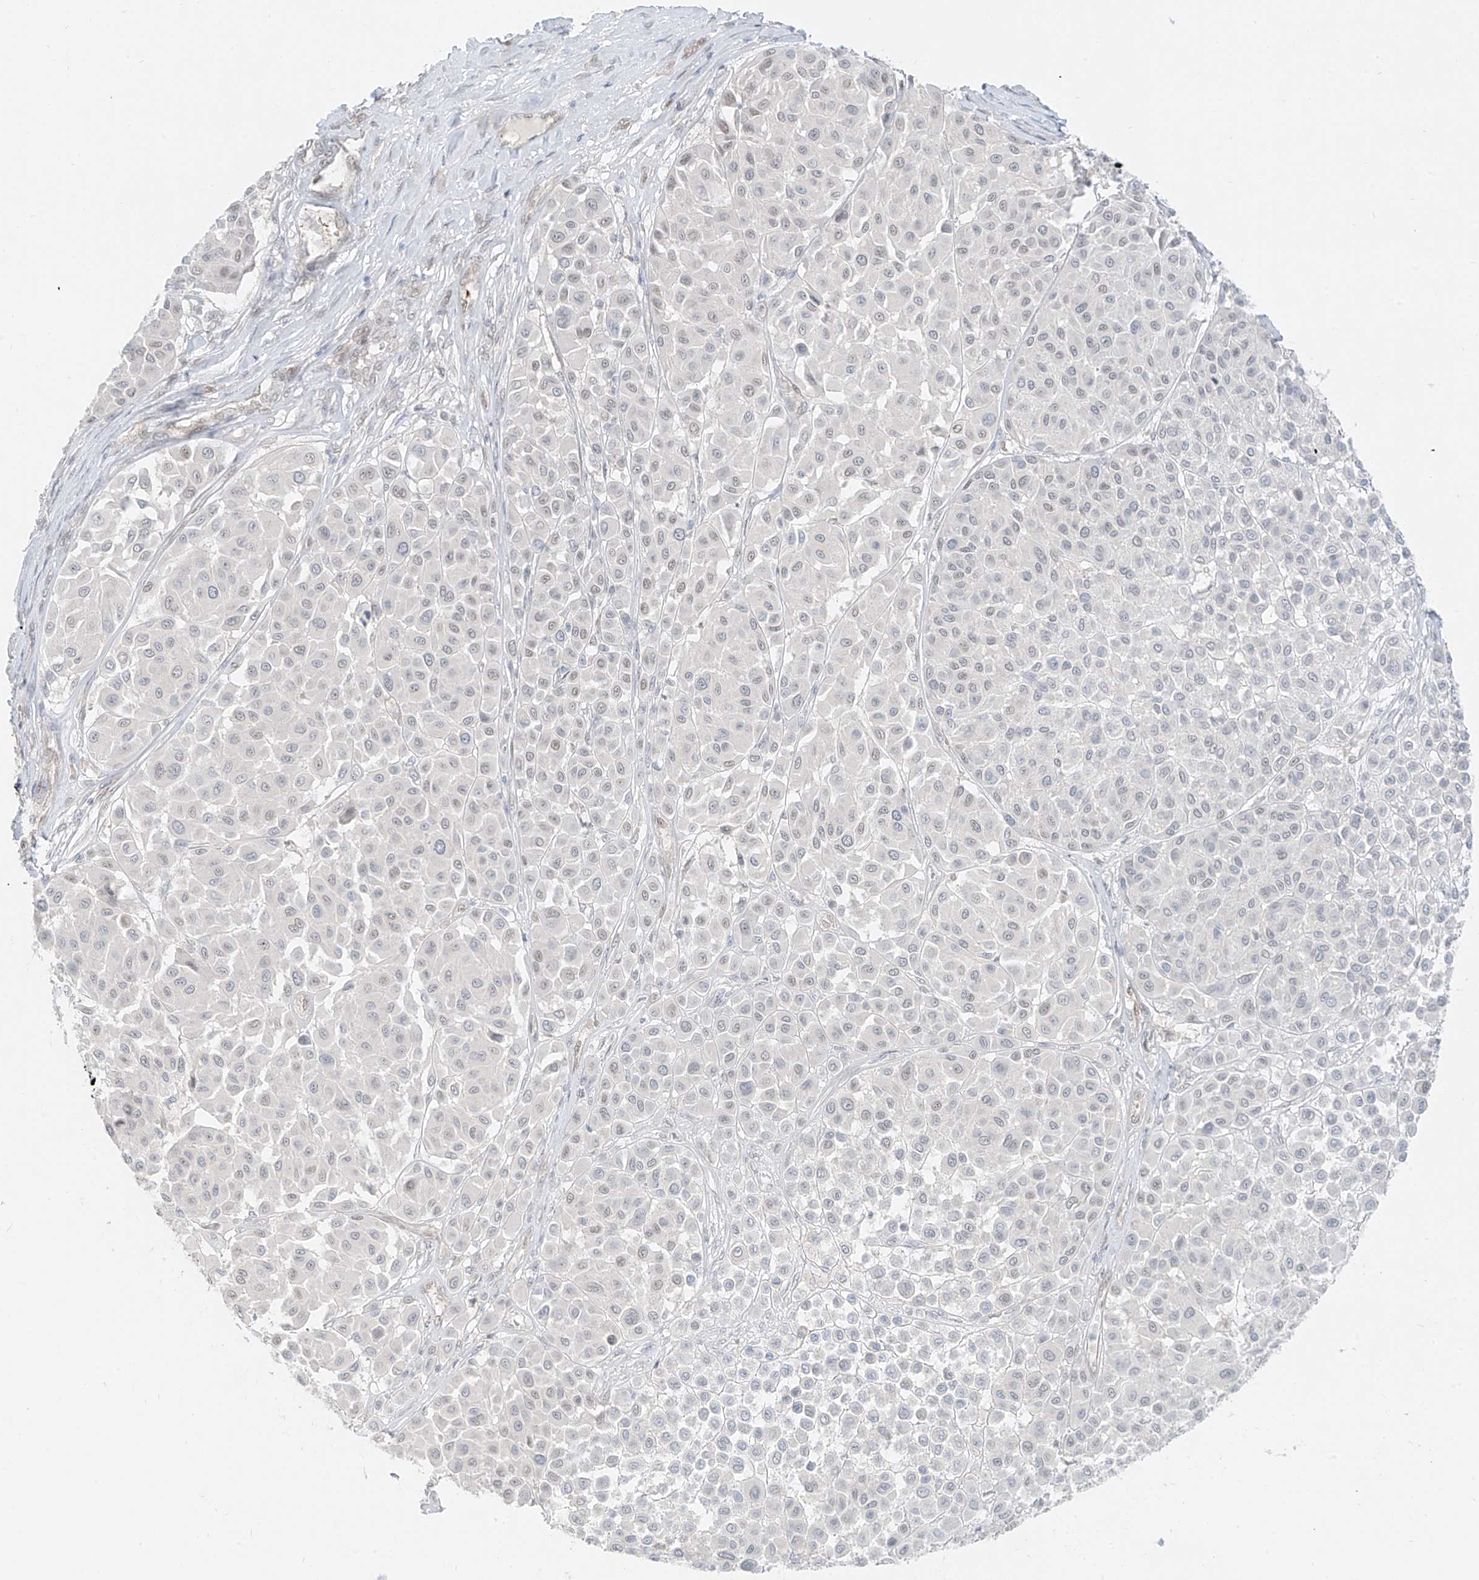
{"staining": {"intensity": "negative", "quantity": "none", "location": "none"}, "tissue": "melanoma", "cell_type": "Tumor cells", "image_type": "cancer", "snomed": [{"axis": "morphology", "description": "Malignant melanoma, Metastatic site"}, {"axis": "topography", "description": "Soft tissue"}], "caption": "Tumor cells are negative for brown protein staining in melanoma.", "gene": "ZNF774", "patient": {"sex": "male", "age": 41}}